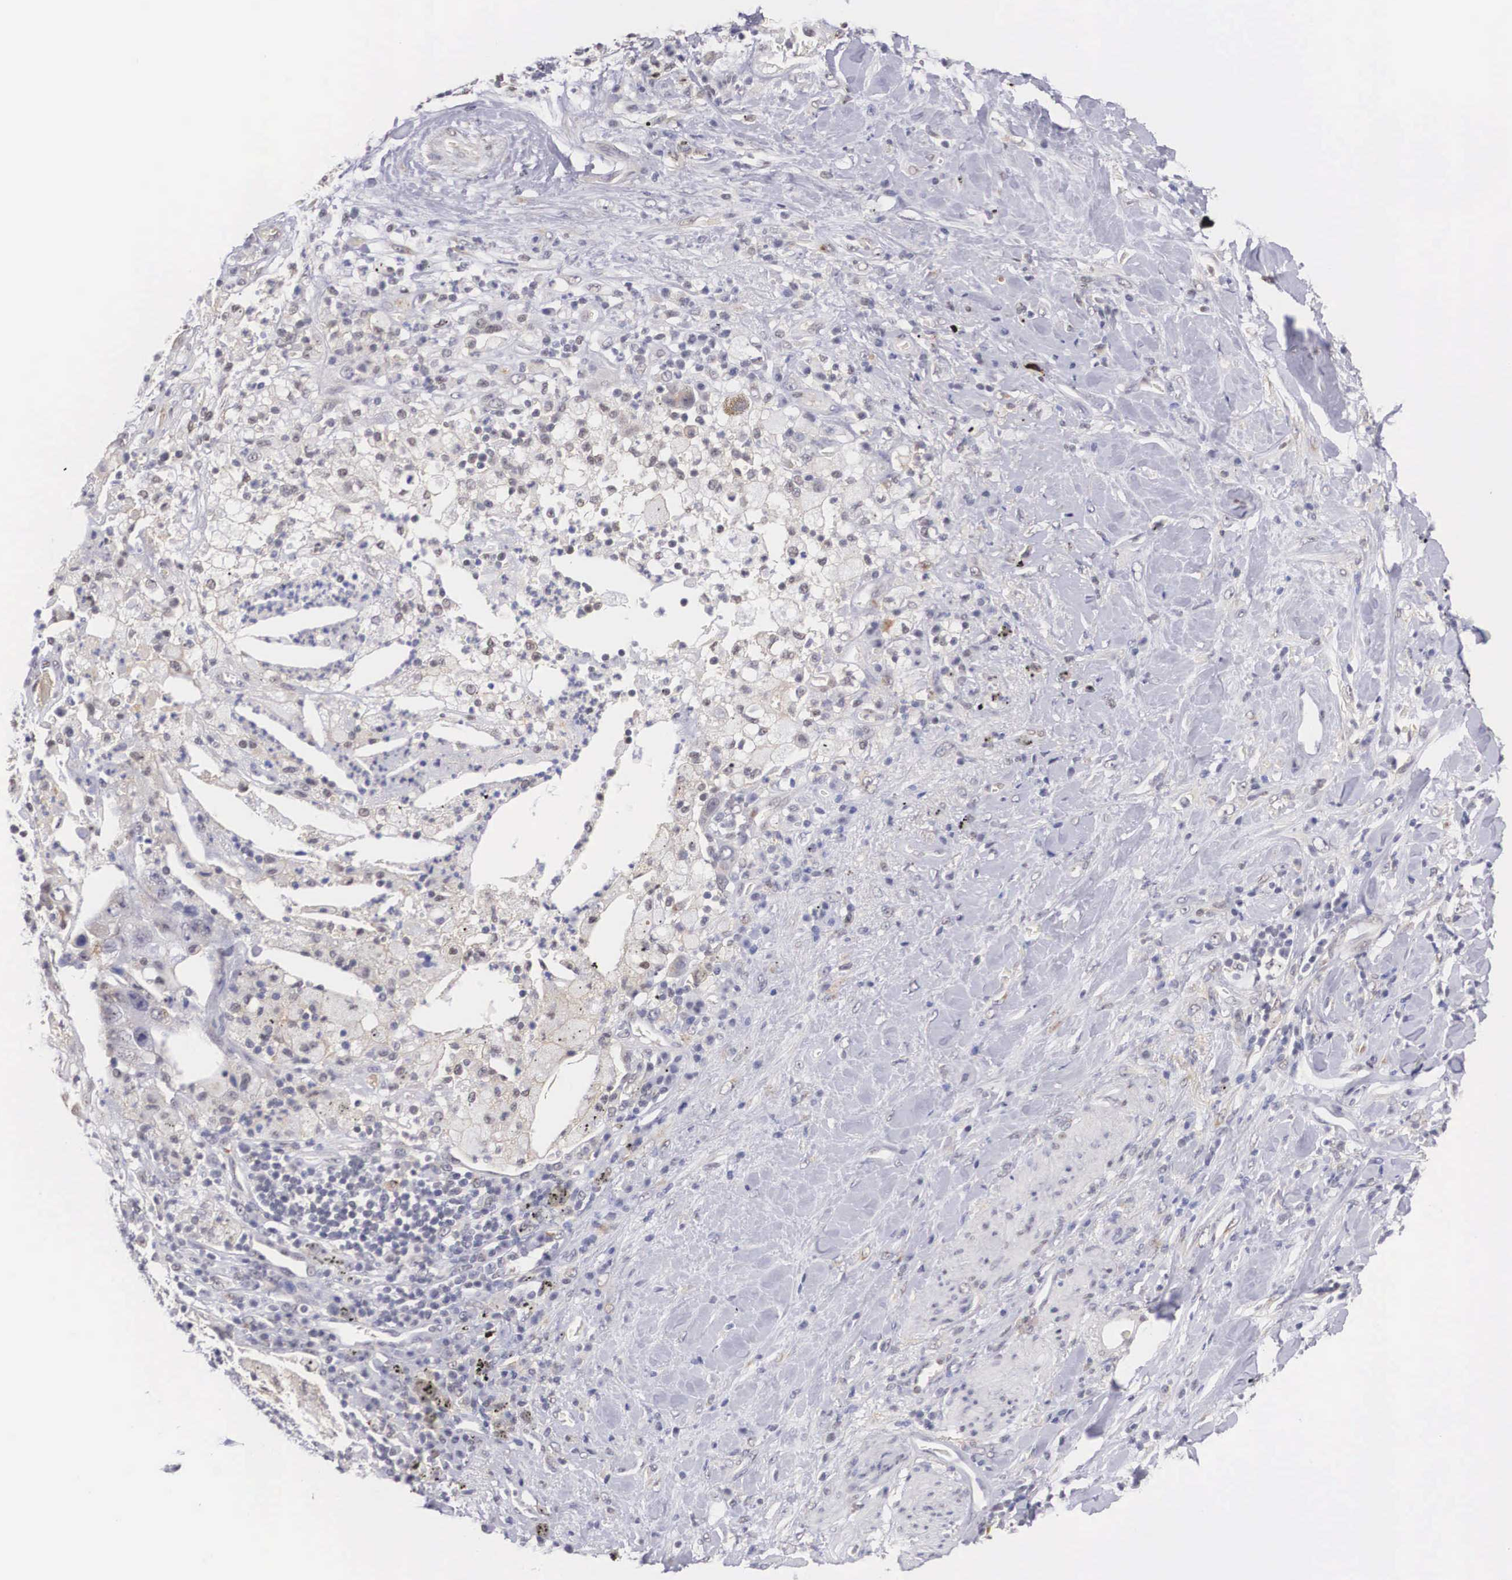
{"staining": {"intensity": "negative", "quantity": "none", "location": "none"}, "tissue": "lung cancer", "cell_type": "Tumor cells", "image_type": "cancer", "snomed": [{"axis": "morphology", "description": "Squamous cell carcinoma, NOS"}, {"axis": "topography", "description": "Lung"}], "caption": "The image demonstrates no significant staining in tumor cells of lung squamous cell carcinoma.", "gene": "NR4A2", "patient": {"sex": "male", "age": 64}}